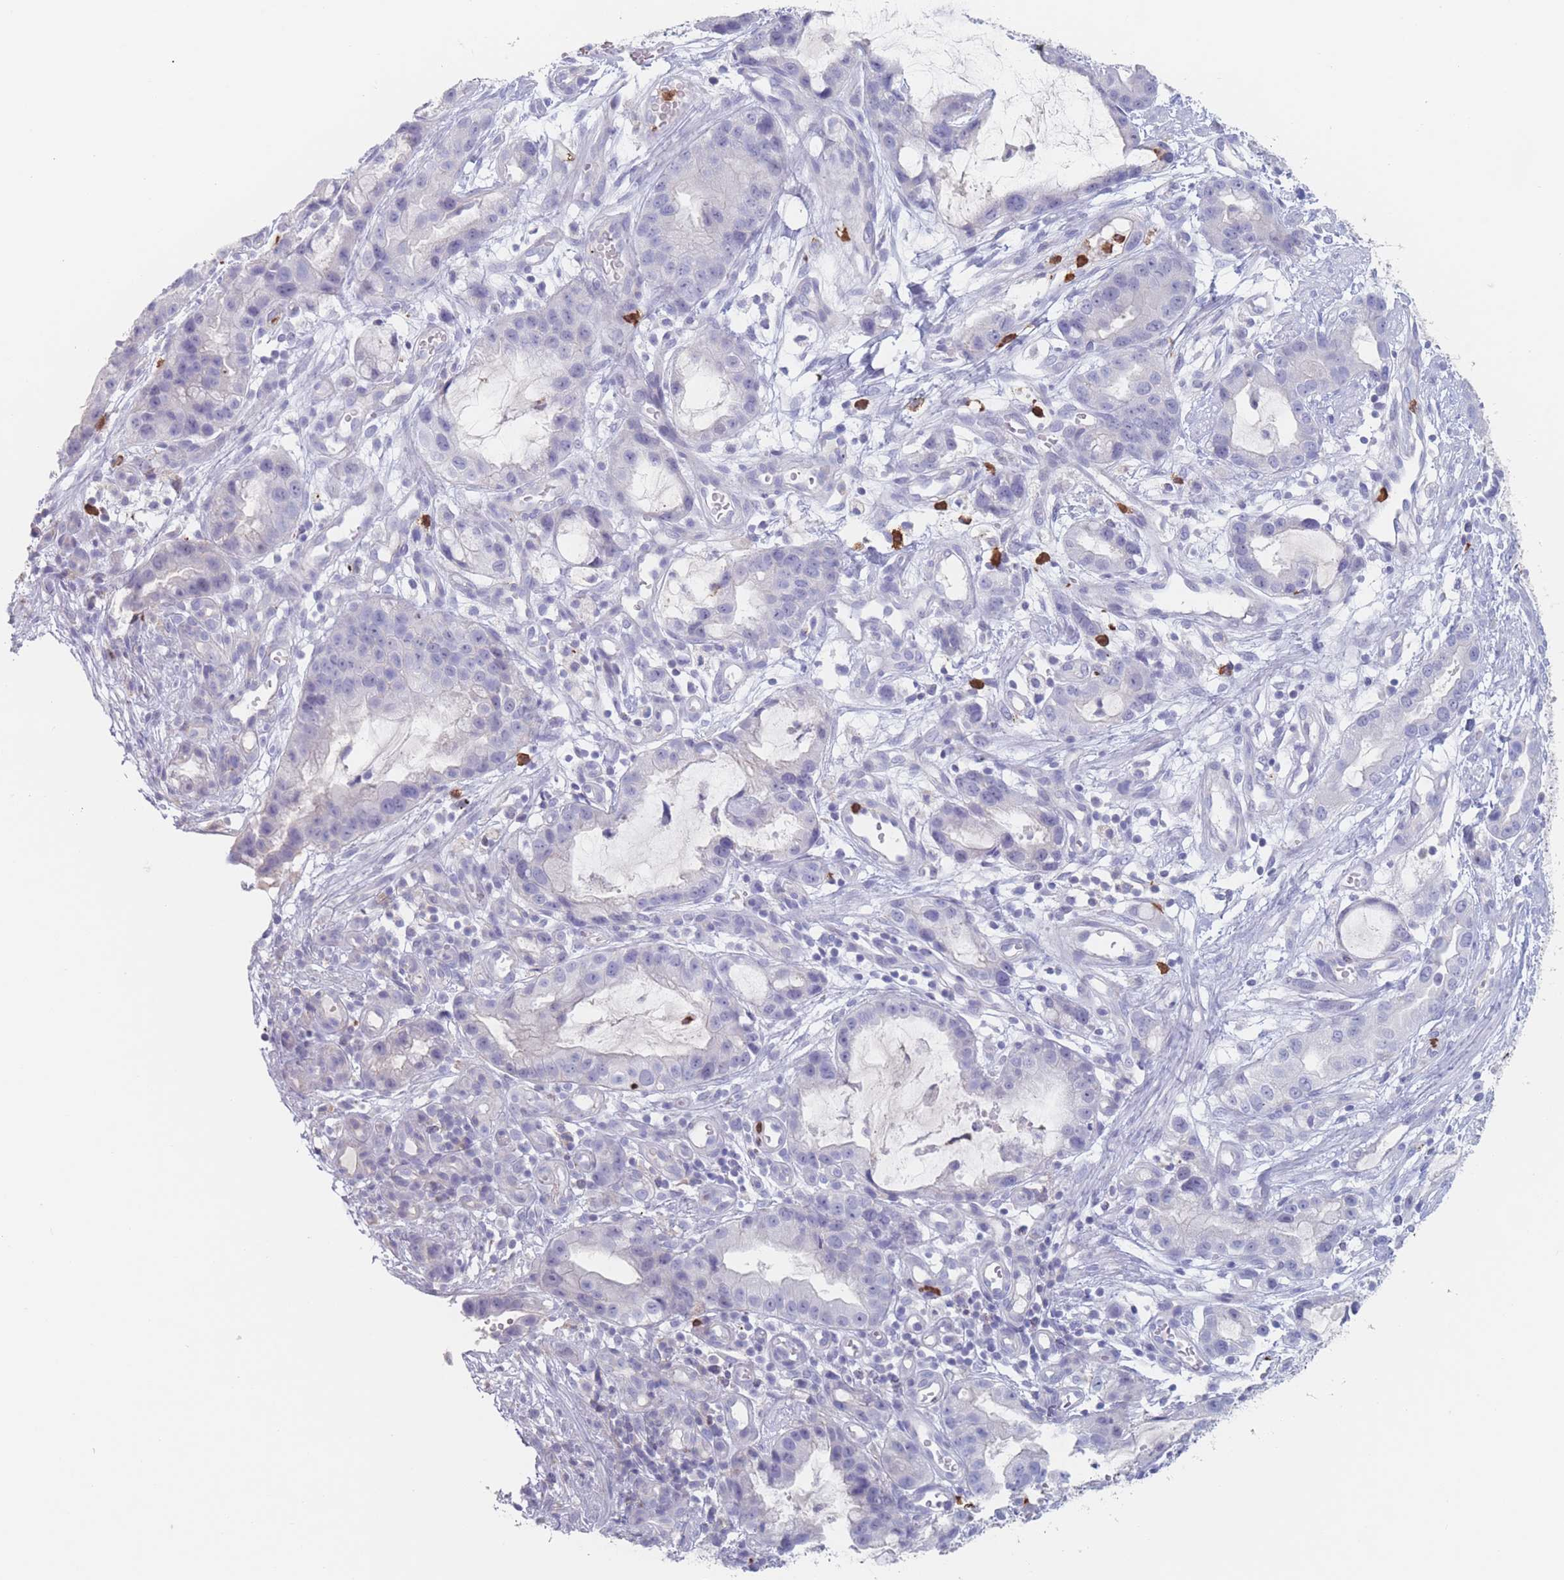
{"staining": {"intensity": "negative", "quantity": "none", "location": "none"}, "tissue": "stomach cancer", "cell_type": "Tumor cells", "image_type": "cancer", "snomed": [{"axis": "morphology", "description": "Adenocarcinoma, NOS"}, {"axis": "topography", "description": "Stomach"}], "caption": "Stomach cancer was stained to show a protein in brown. There is no significant positivity in tumor cells. Brightfield microscopy of immunohistochemistry (IHC) stained with DAB (3,3'-diaminobenzidine) (brown) and hematoxylin (blue), captured at high magnification.", "gene": "ATP1A3", "patient": {"sex": "male", "age": 55}}